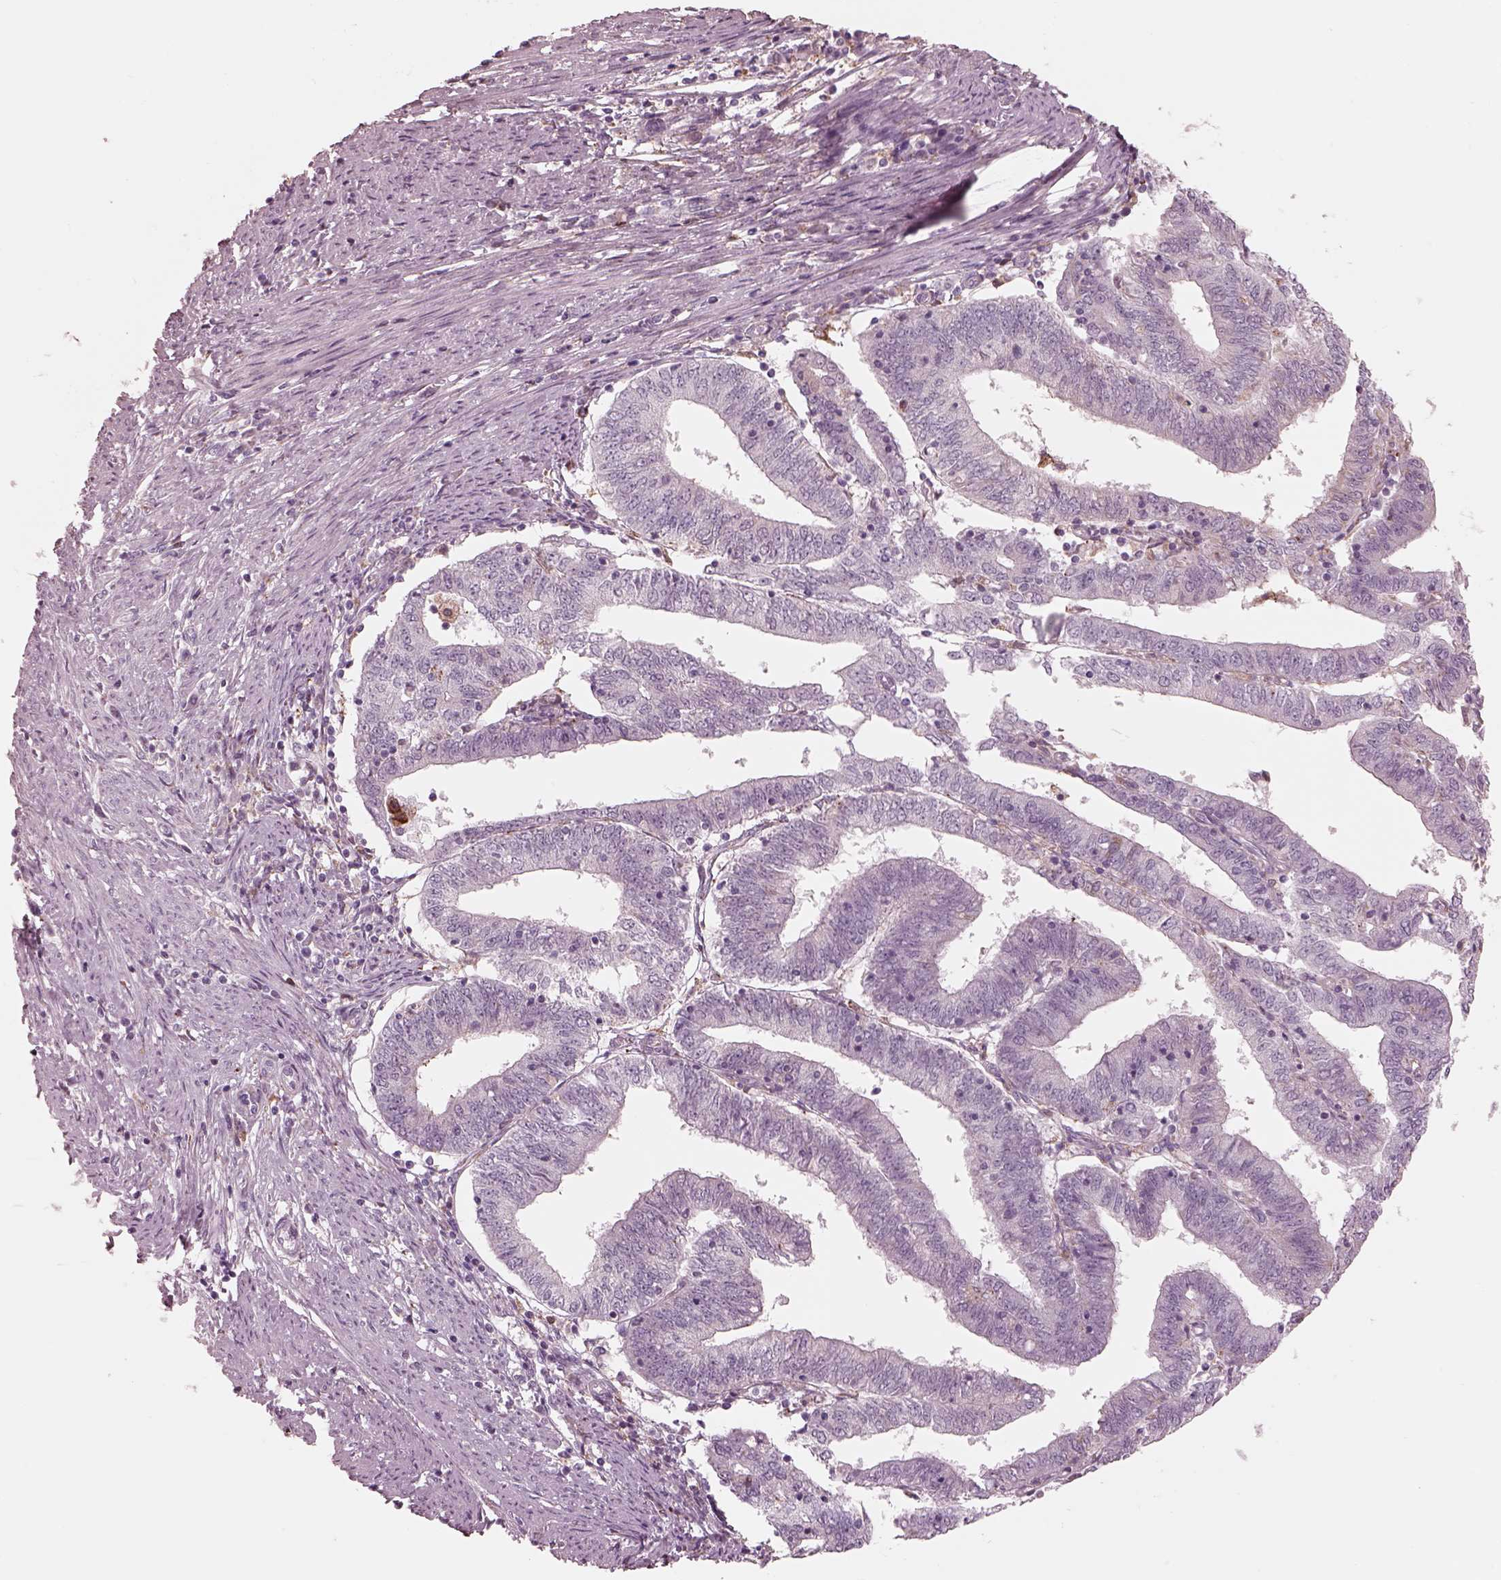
{"staining": {"intensity": "negative", "quantity": "none", "location": "none"}, "tissue": "endometrial cancer", "cell_type": "Tumor cells", "image_type": "cancer", "snomed": [{"axis": "morphology", "description": "Adenocarcinoma, NOS"}, {"axis": "topography", "description": "Endometrium"}], "caption": "This is an immunohistochemistry photomicrograph of endometrial adenocarcinoma. There is no expression in tumor cells.", "gene": "CADM2", "patient": {"sex": "female", "age": 82}}